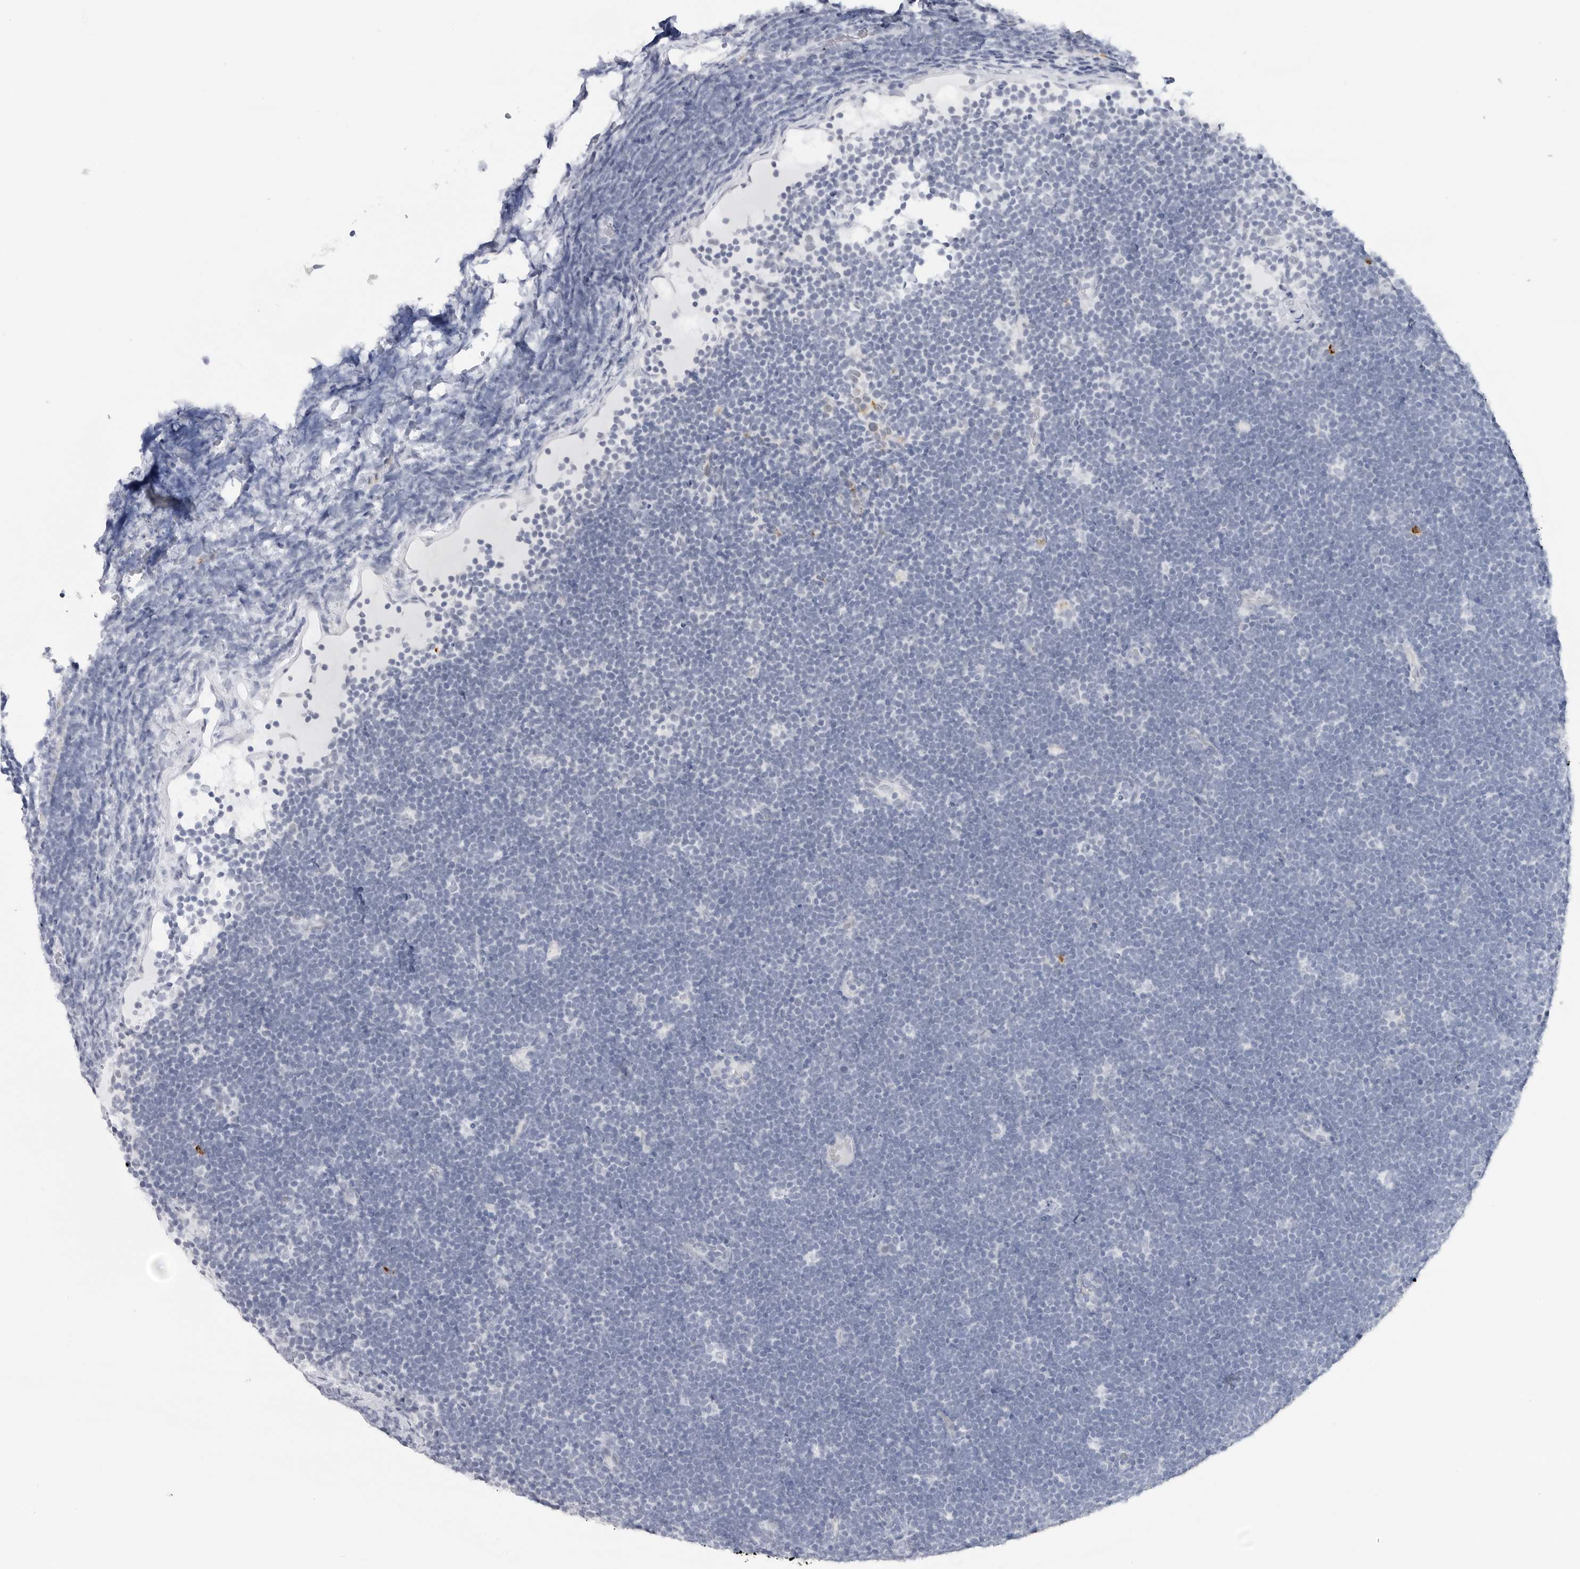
{"staining": {"intensity": "negative", "quantity": "none", "location": "none"}, "tissue": "lymphoma", "cell_type": "Tumor cells", "image_type": "cancer", "snomed": [{"axis": "morphology", "description": "Malignant lymphoma, non-Hodgkin's type, High grade"}, {"axis": "topography", "description": "Lymph node"}], "caption": "This is an immunohistochemistry (IHC) photomicrograph of human malignant lymphoma, non-Hodgkin's type (high-grade). There is no expression in tumor cells.", "gene": "HSPB7", "patient": {"sex": "male", "age": 13}}